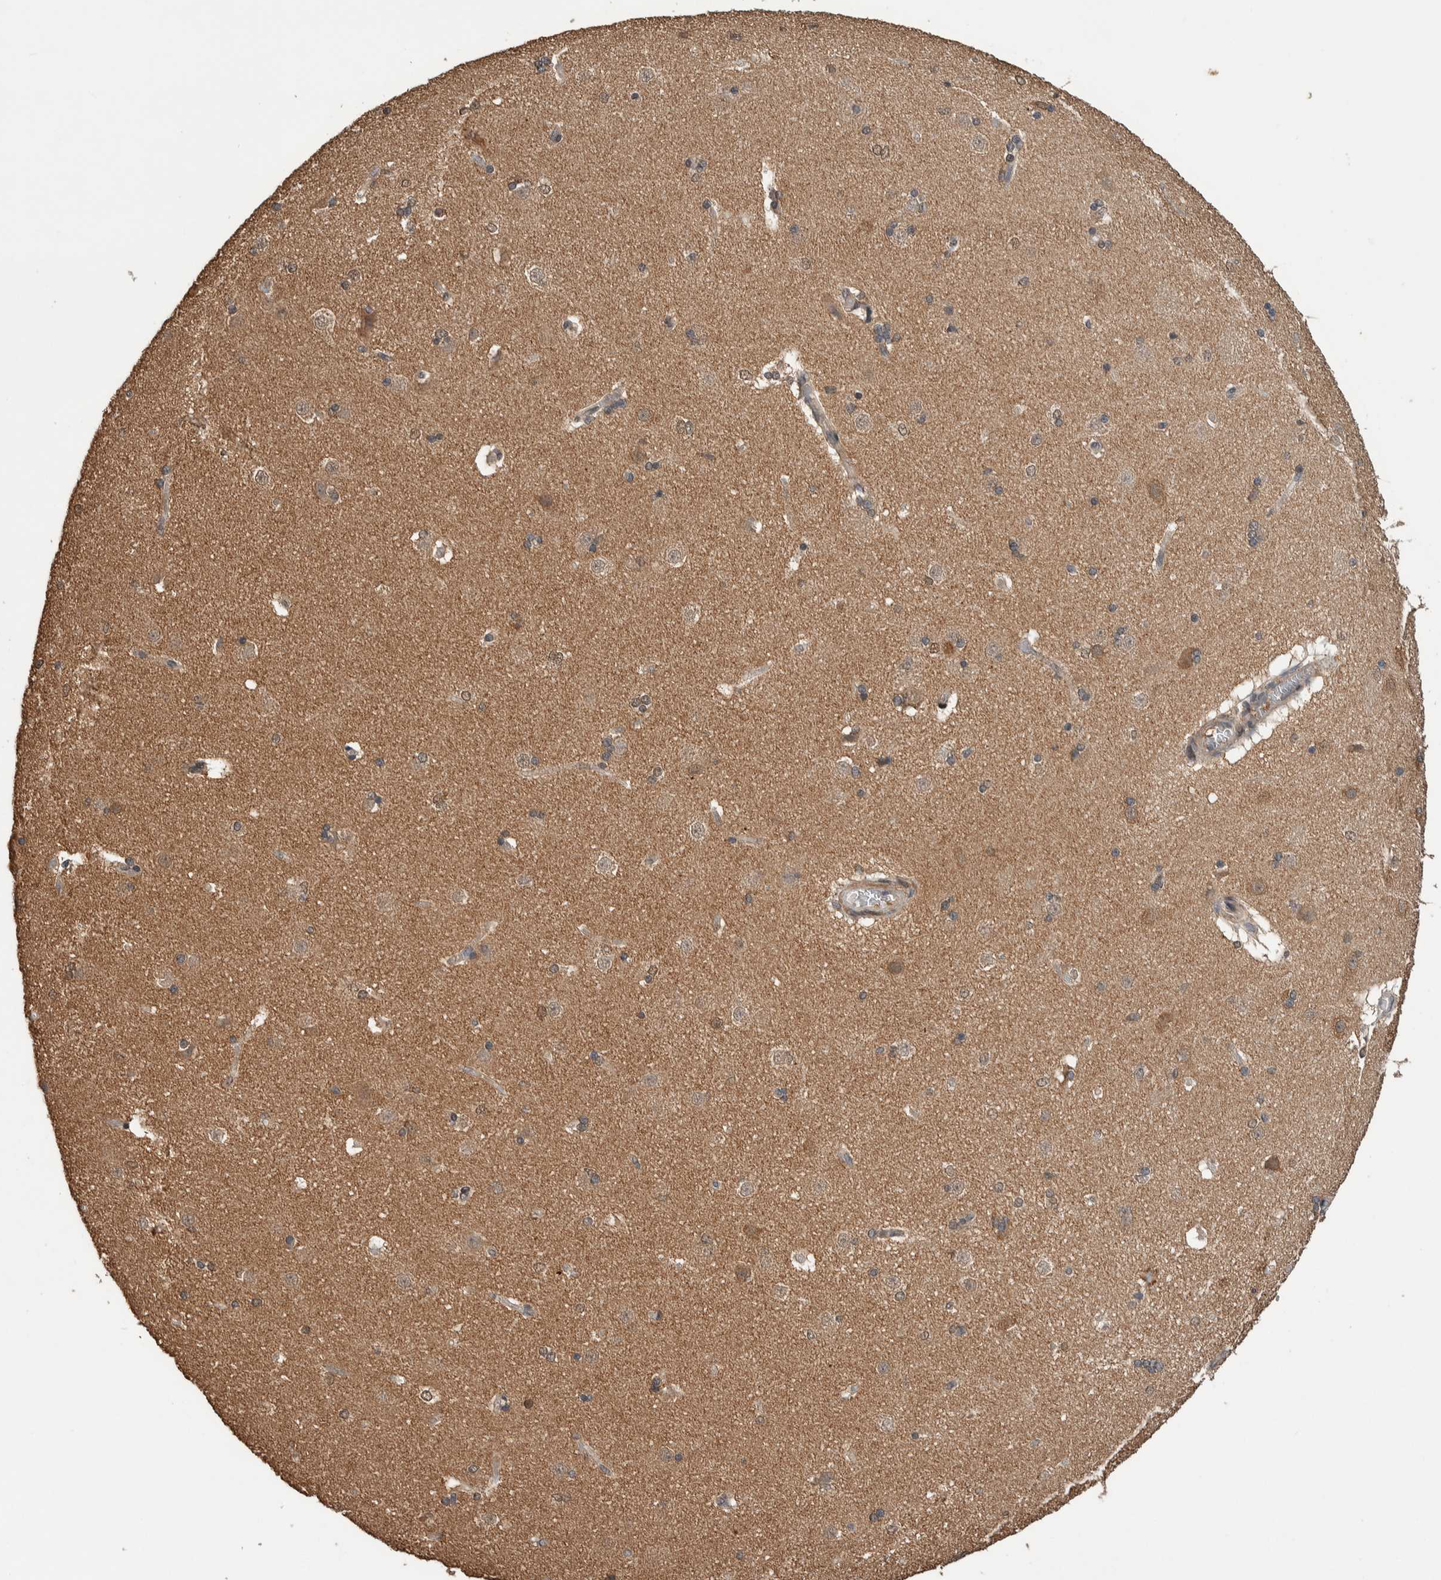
{"staining": {"intensity": "negative", "quantity": "none", "location": "none"}, "tissue": "caudate", "cell_type": "Glial cells", "image_type": "normal", "snomed": [{"axis": "morphology", "description": "Normal tissue, NOS"}, {"axis": "topography", "description": "Lateral ventricle wall"}], "caption": "High power microscopy photomicrograph of an IHC micrograph of unremarkable caudate, revealing no significant expression in glial cells. (DAB immunohistochemistry (IHC) visualized using brightfield microscopy, high magnification).", "gene": "DVL2", "patient": {"sex": "female", "age": 19}}